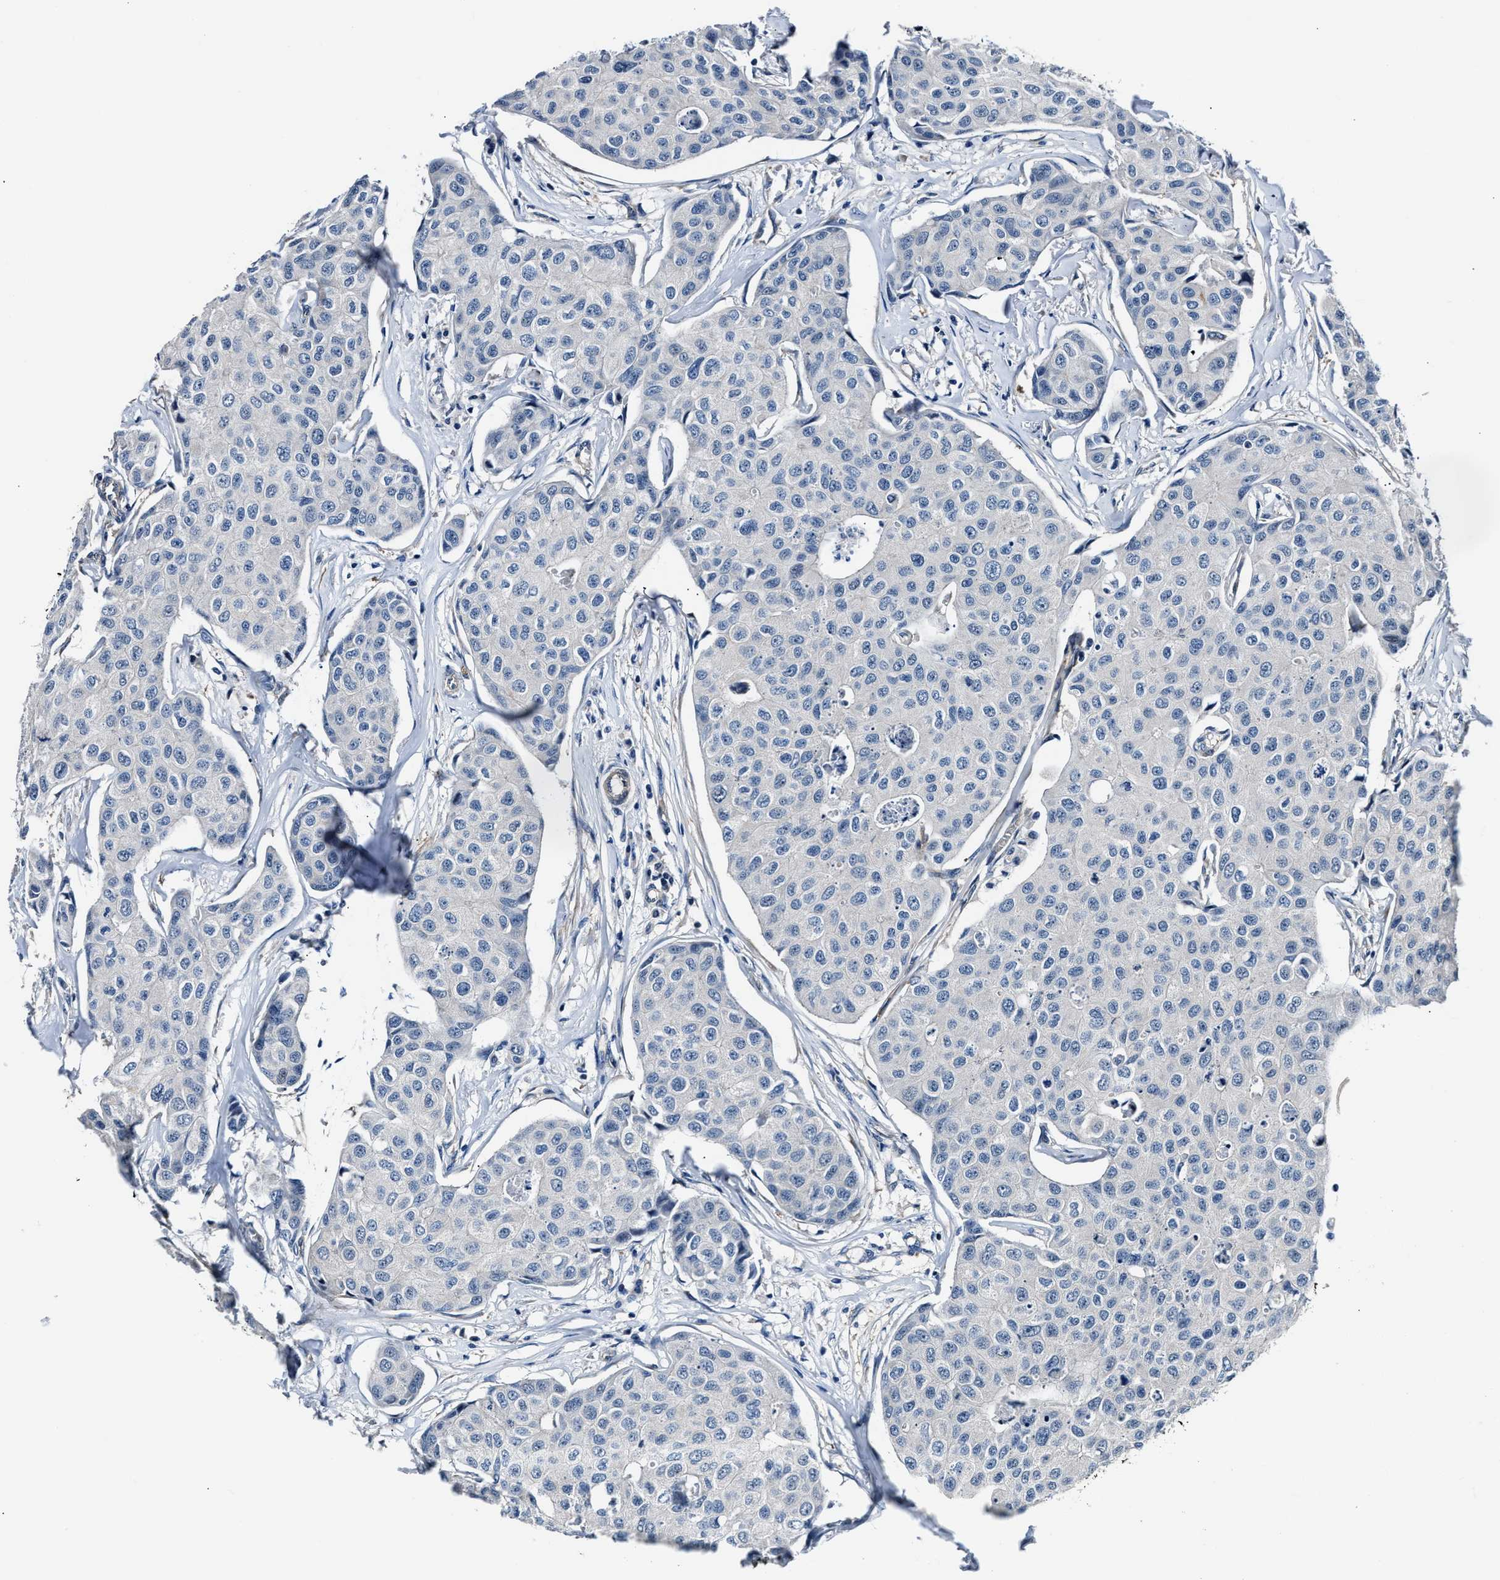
{"staining": {"intensity": "negative", "quantity": "none", "location": "none"}, "tissue": "breast cancer", "cell_type": "Tumor cells", "image_type": "cancer", "snomed": [{"axis": "morphology", "description": "Duct carcinoma"}, {"axis": "topography", "description": "Breast"}], "caption": "The IHC histopathology image has no significant expression in tumor cells of invasive ductal carcinoma (breast) tissue. Nuclei are stained in blue.", "gene": "MPDZ", "patient": {"sex": "female", "age": 80}}